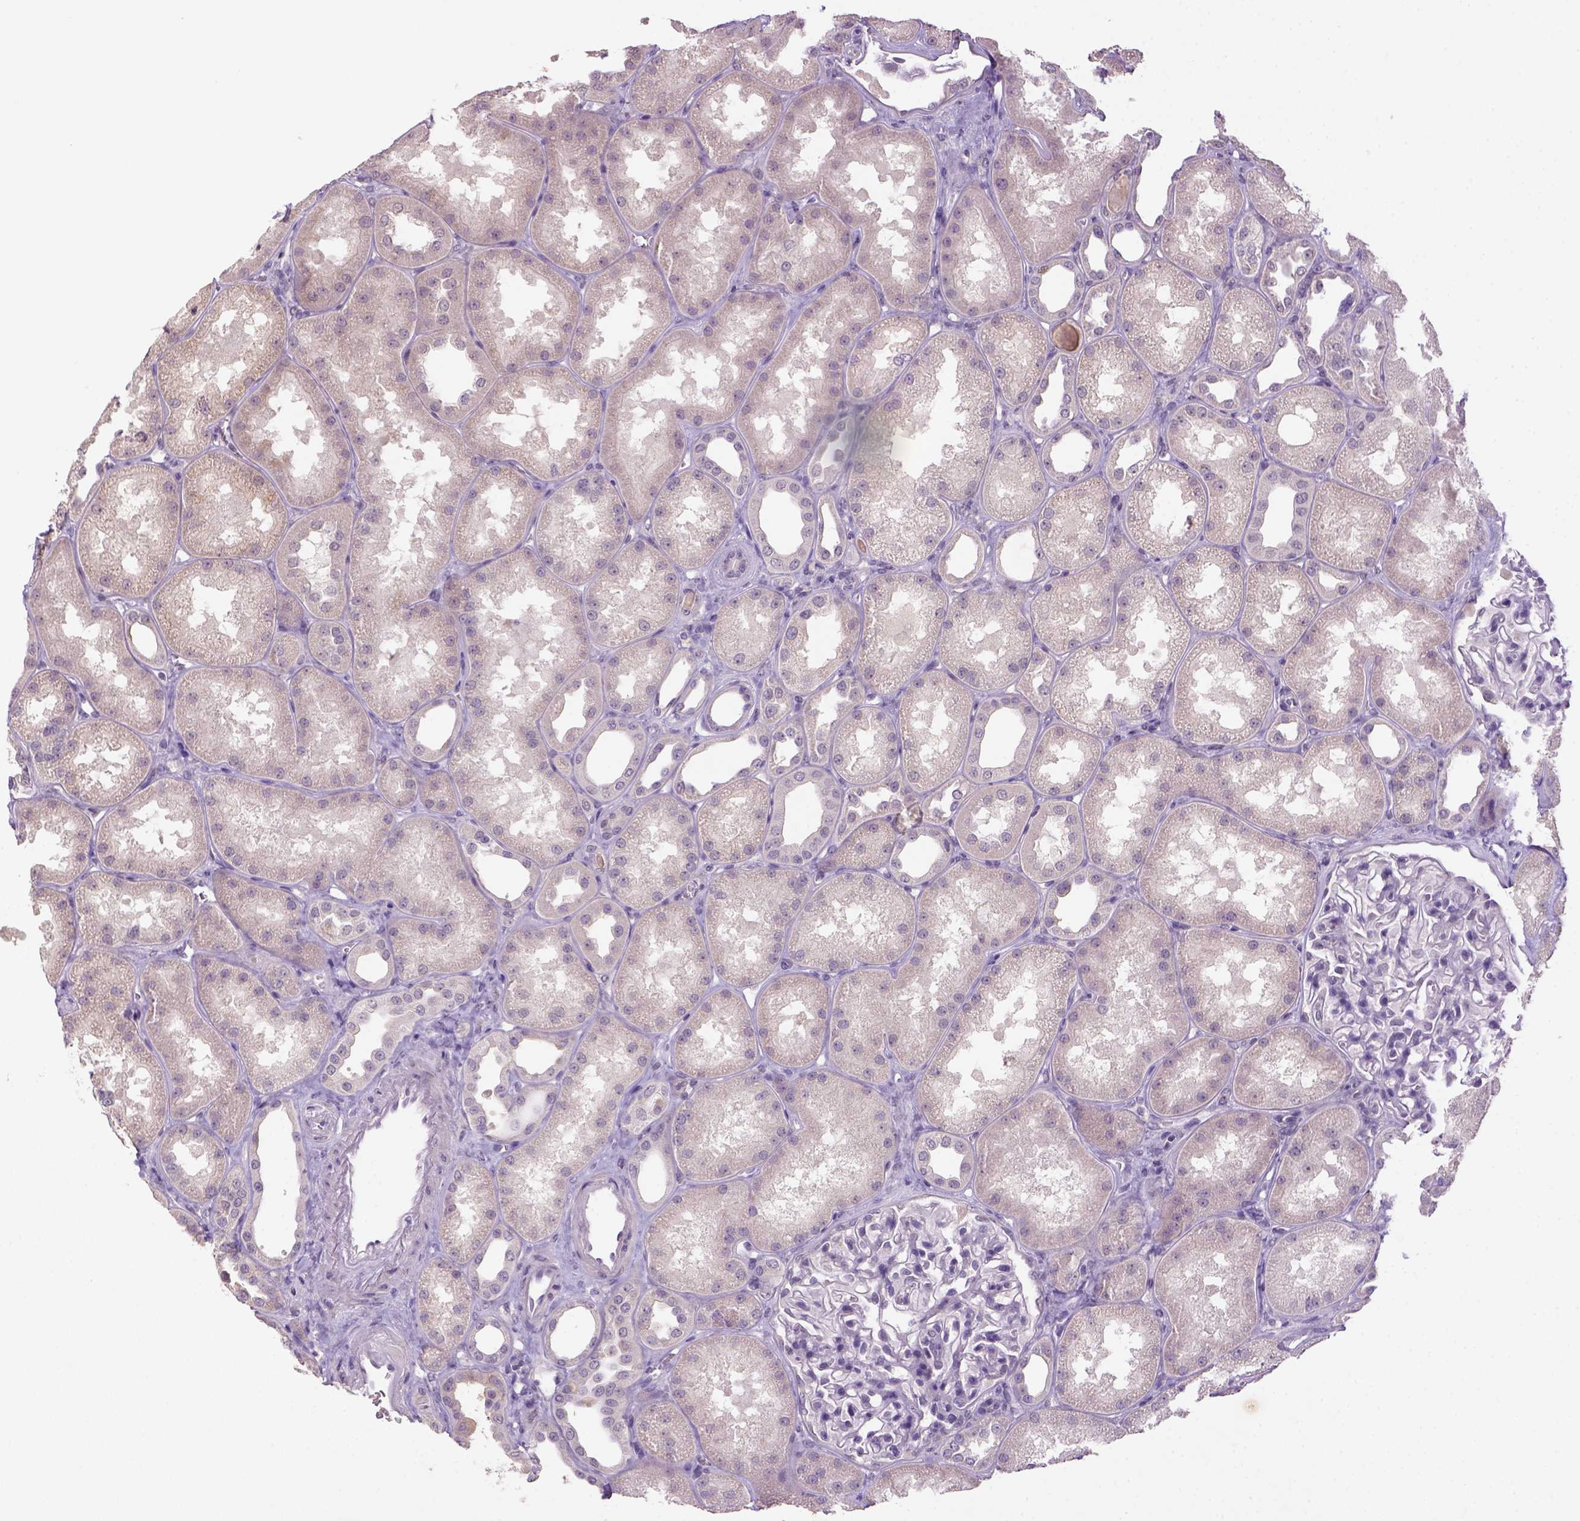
{"staining": {"intensity": "negative", "quantity": "none", "location": "none"}, "tissue": "kidney", "cell_type": "Cells in glomeruli", "image_type": "normal", "snomed": [{"axis": "morphology", "description": "Normal tissue, NOS"}, {"axis": "topography", "description": "Kidney"}], "caption": "Cells in glomeruli show no significant expression in benign kidney. (Brightfield microscopy of DAB (3,3'-diaminobenzidine) IHC at high magnification).", "gene": "NLGN2", "patient": {"sex": "male", "age": 61}}